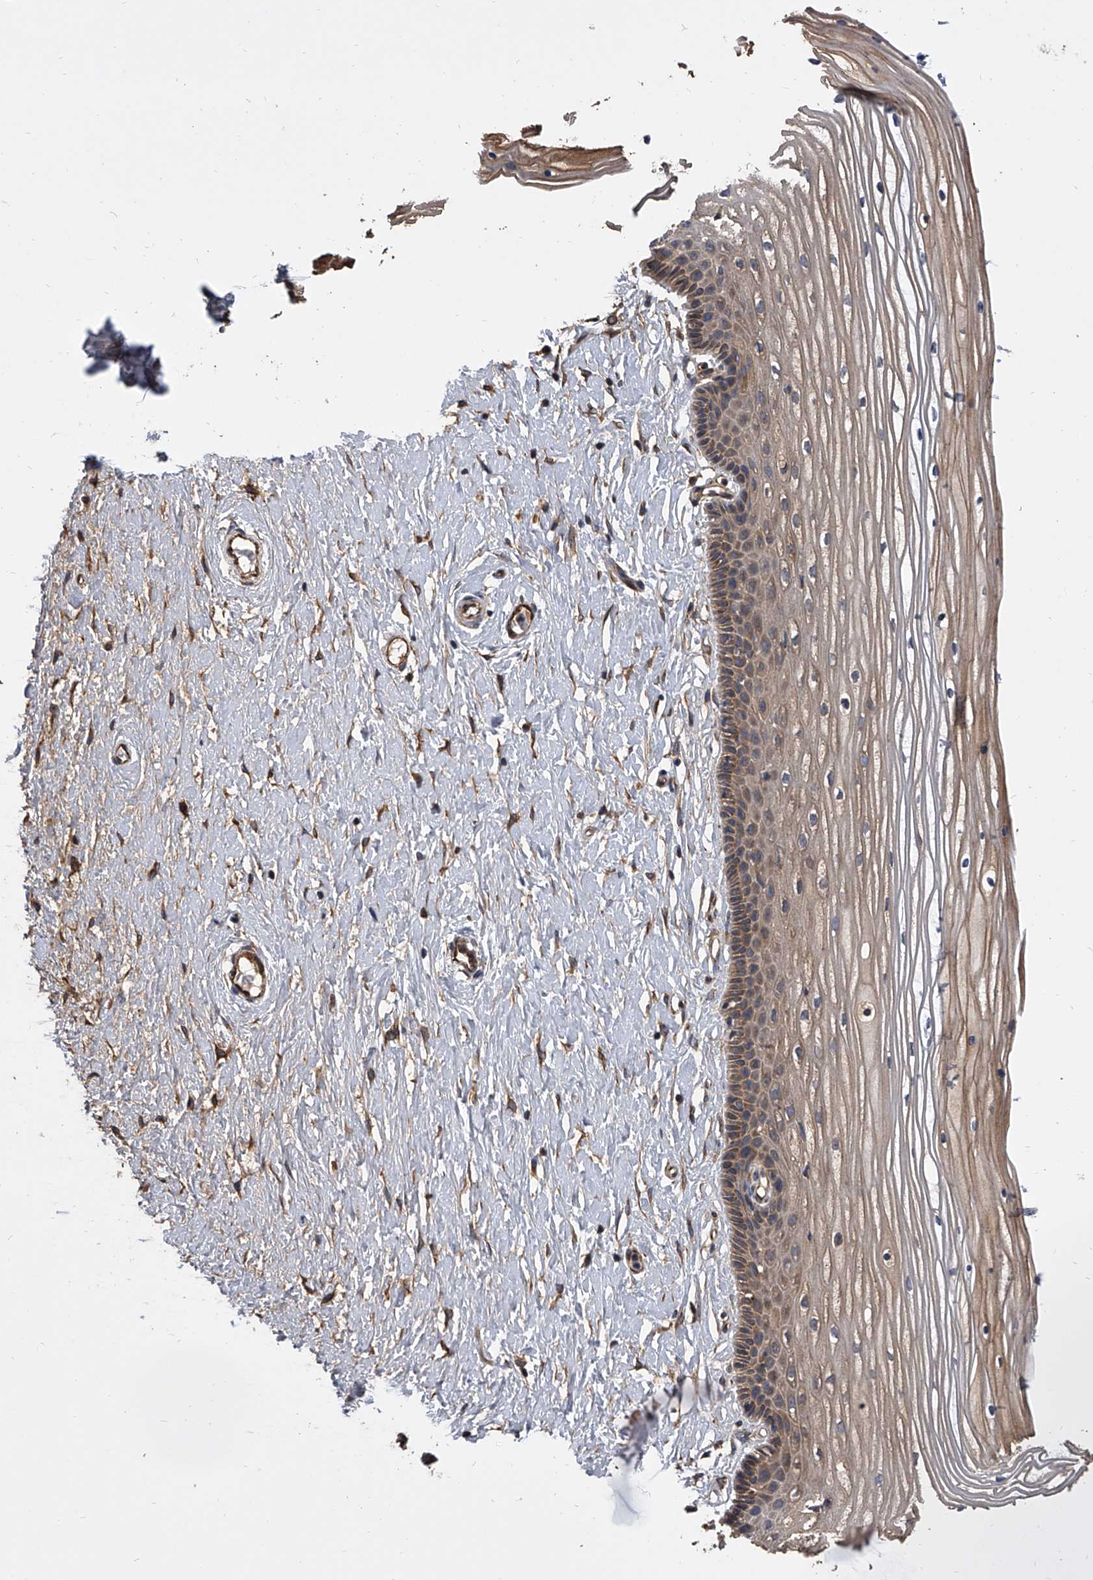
{"staining": {"intensity": "weak", "quantity": "25%-75%", "location": "cytoplasmic/membranous"}, "tissue": "vagina", "cell_type": "Squamous epithelial cells", "image_type": "normal", "snomed": [{"axis": "morphology", "description": "Normal tissue, NOS"}, {"axis": "topography", "description": "Vagina"}, {"axis": "topography", "description": "Cervix"}], "caption": "Immunohistochemical staining of benign vagina demonstrates 25%-75% levels of weak cytoplasmic/membranous protein positivity in about 25%-75% of squamous epithelial cells. (Stains: DAB in brown, nuclei in blue, Microscopy: brightfield microscopy at high magnification).", "gene": "EXOC4", "patient": {"sex": "female", "age": 40}}